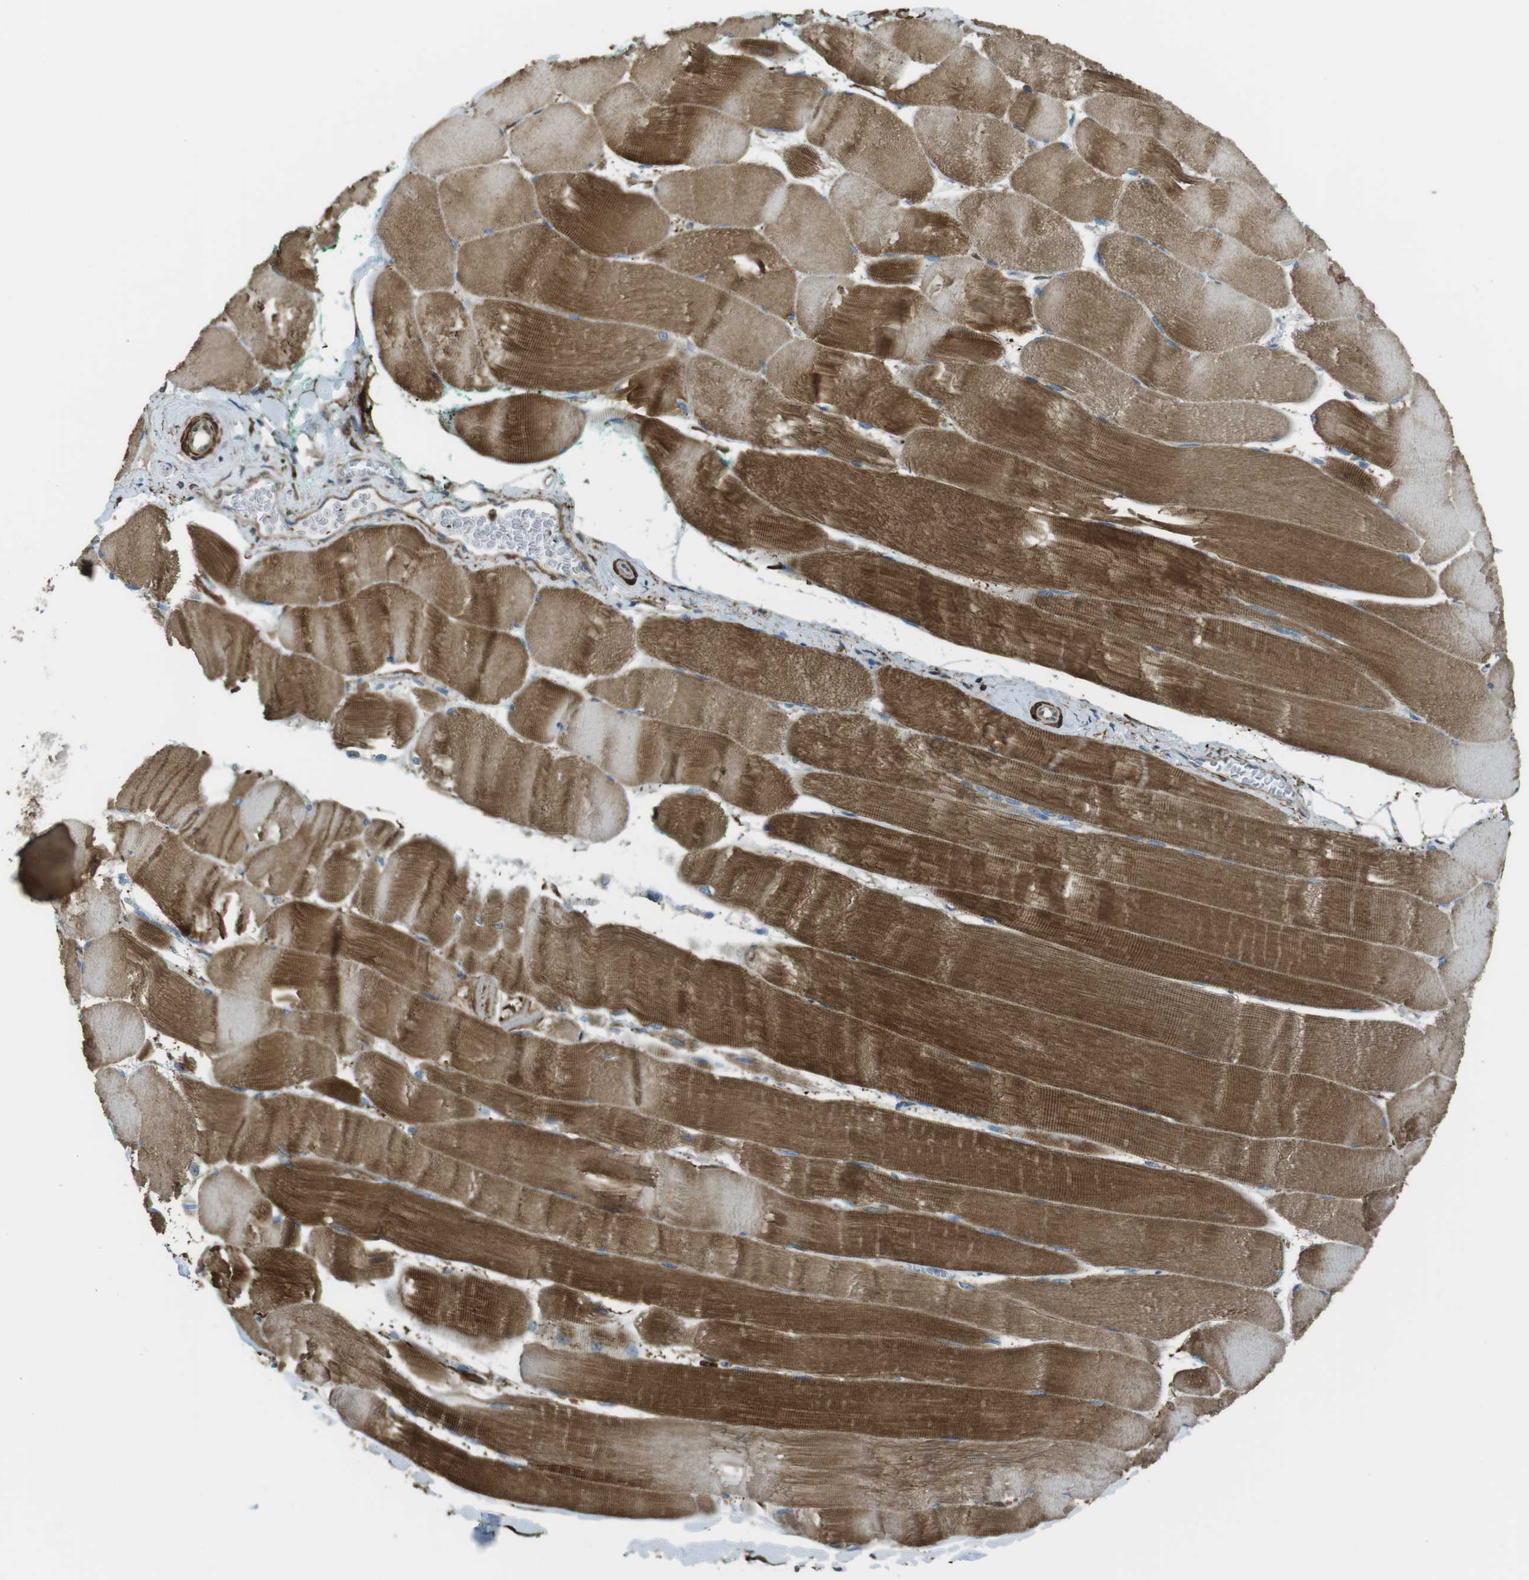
{"staining": {"intensity": "strong", "quantity": ">75%", "location": "cytoplasmic/membranous"}, "tissue": "skeletal muscle", "cell_type": "Myocytes", "image_type": "normal", "snomed": [{"axis": "morphology", "description": "Normal tissue, NOS"}, {"axis": "morphology", "description": "Squamous cell carcinoma, NOS"}, {"axis": "topography", "description": "Skeletal muscle"}], "caption": "Brown immunohistochemical staining in normal skeletal muscle displays strong cytoplasmic/membranous positivity in about >75% of myocytes.", "gene": "SFT2D1", "patient": {"sex": "male", "age": 51}}